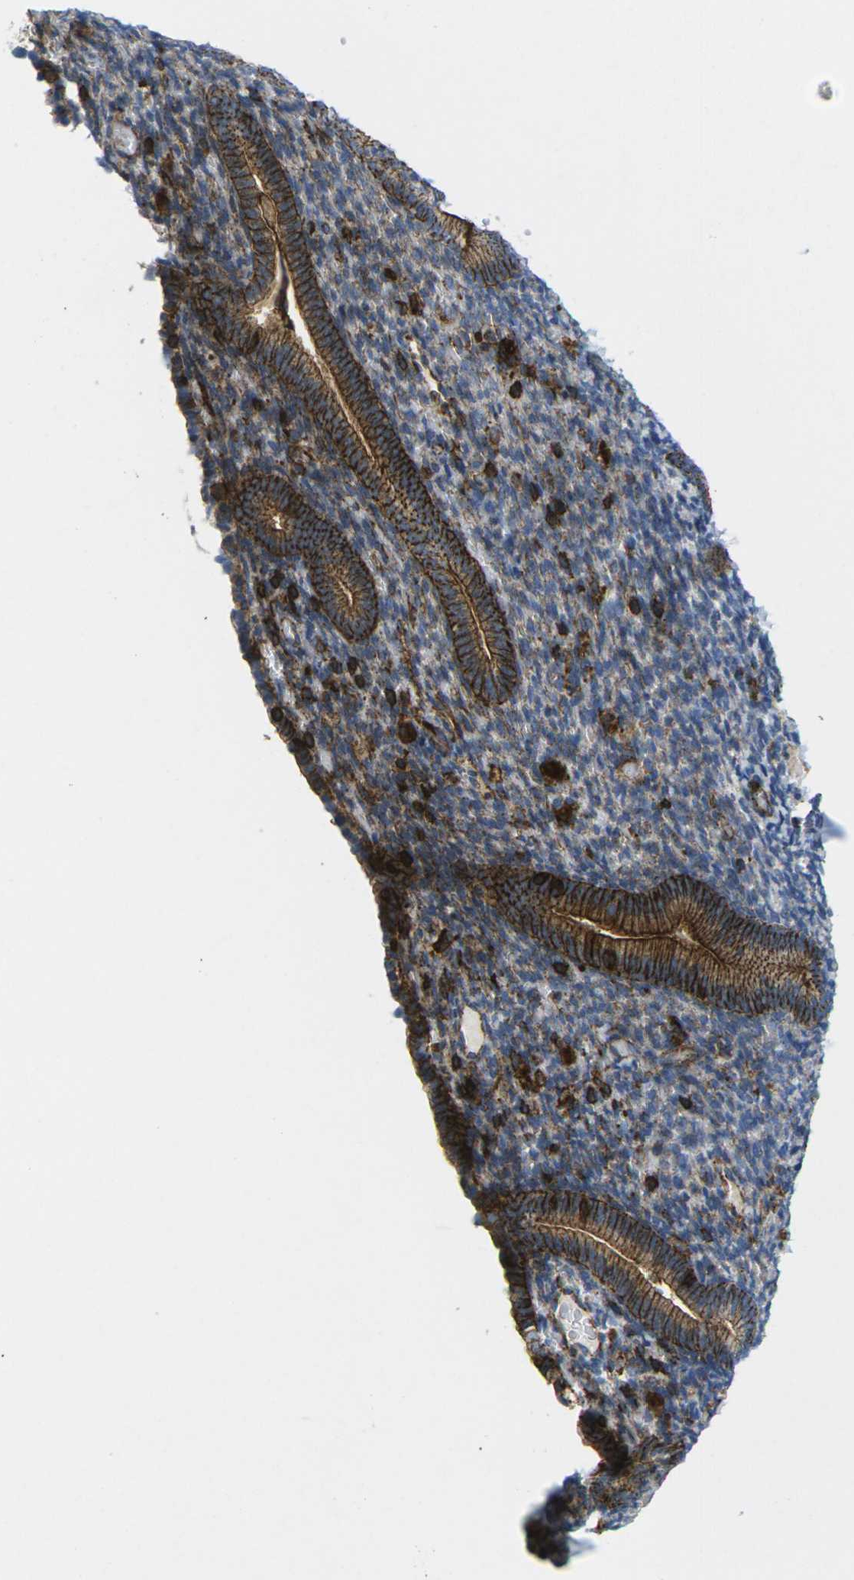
{"staining": {"intensity": "negative", "quantity": "none", "location": "none"}, "tissue": "endometrium", "cell_type": "Cells in endometrial stroma", "image_type": "normal", "snomed": [{"axis": "morphology", "description": "Normal tissue, NOS"}, {"axis": "topography", "description": "Endometrium"}], "caption": "IHC of benign endometrium reveals no staining in cells in endometrial stroma.", "gene": "IQGAP1", "patient": {"sex": "female", "age": 51}}